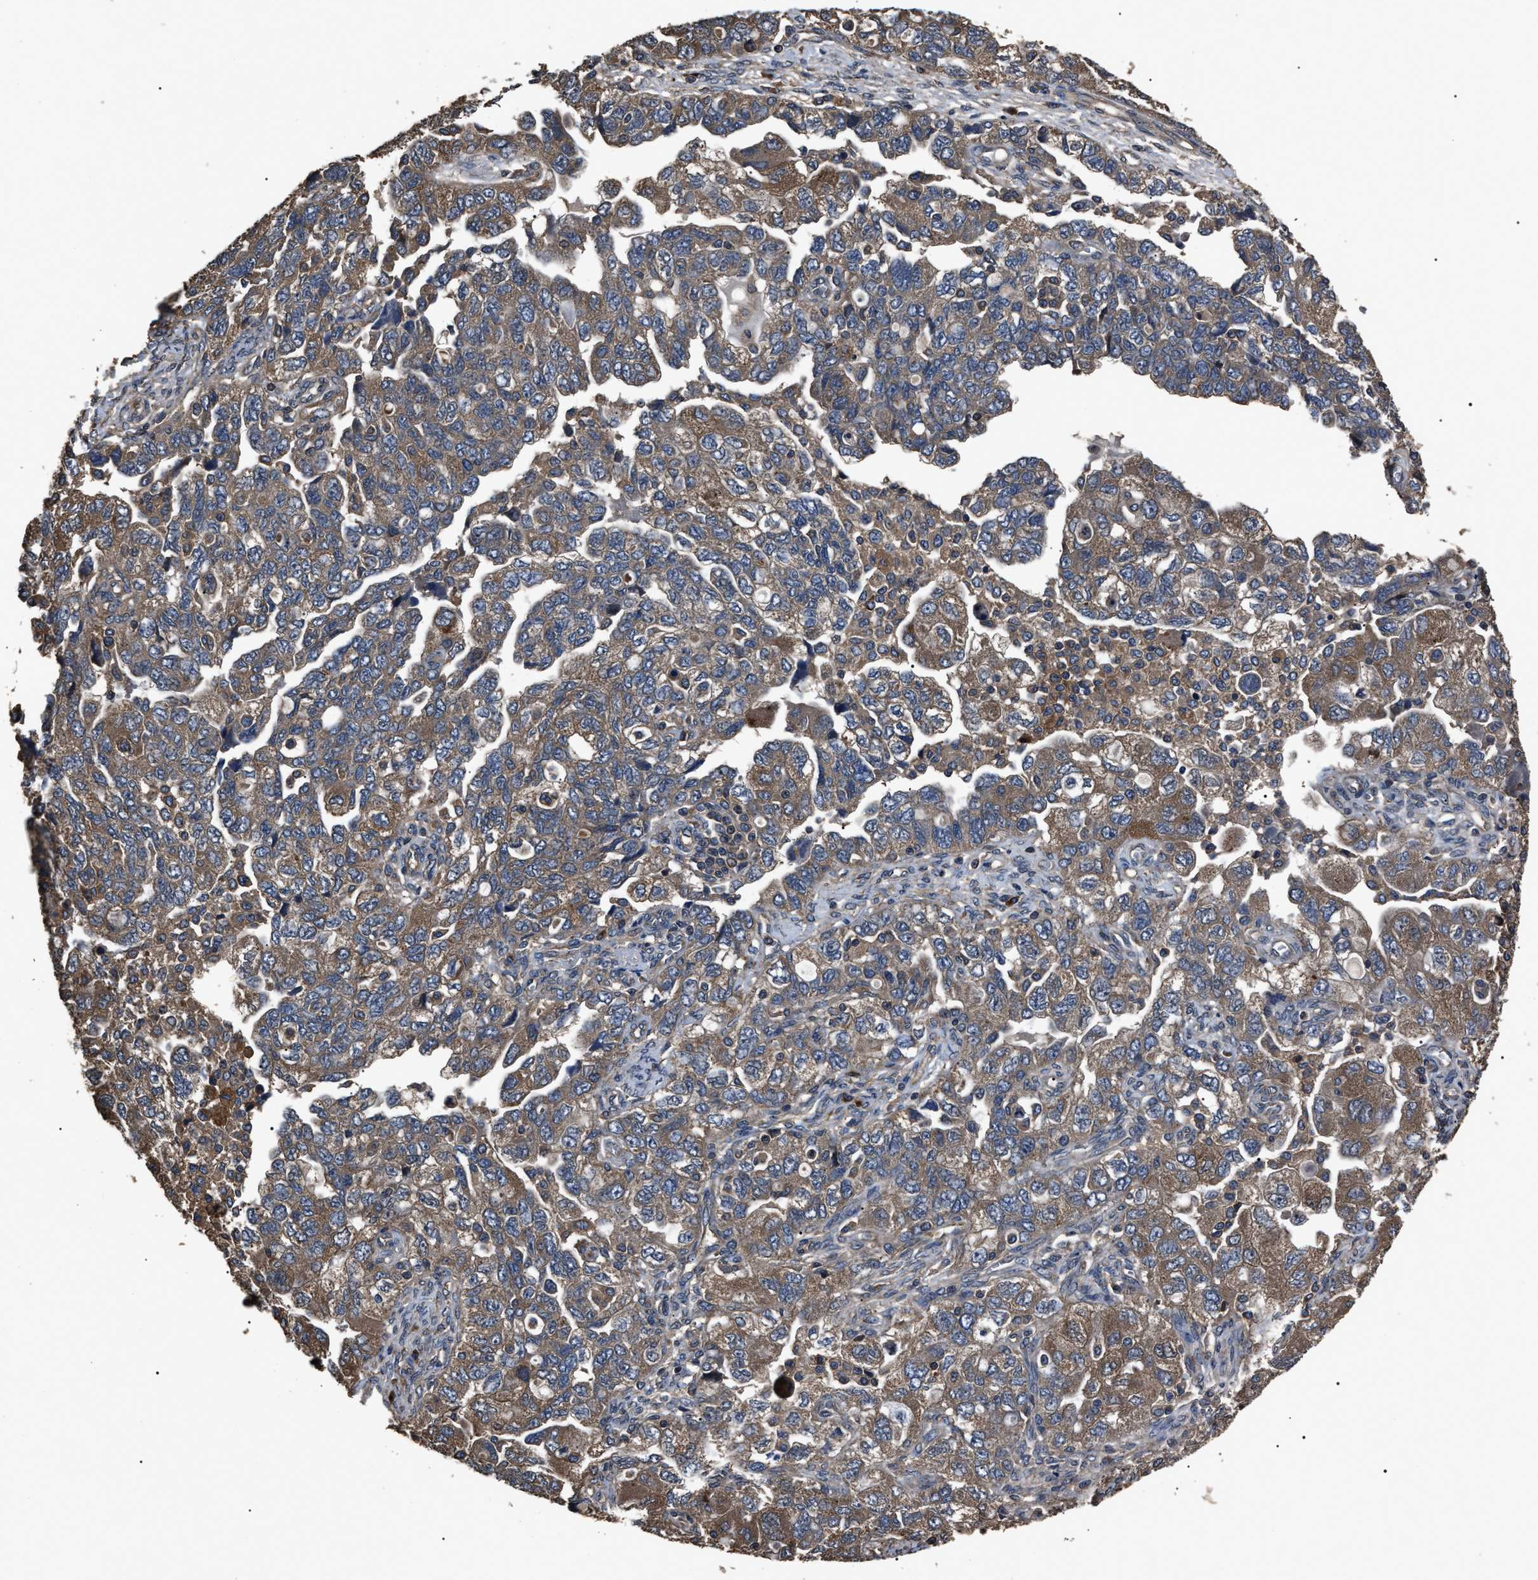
{"staining": {"intensity": "moderate", "quantity": ">75%", "location": "cytoplasmic/membranous"}, "tissue": "ovarian cancer", "cell_type": "Tumor cells", "image_type": "cancer", "snomed": [{"axis": "morphology", "description": "Carcinoma, NOS"}, {"axis": "morphology", "description": "Cystadenocarcinoma, serous, NOS"}, {"axis": "topography", "description": "Ovary"}], "caption": "Protein staining of serous cystadenocarcinoma (ovarian) tissue demonstrates moderate cytoplasmic/membranous positivity in about >75% of tumor cells.", "gene": "RNF216", "patient": {"sex": "female", "age": 69}}